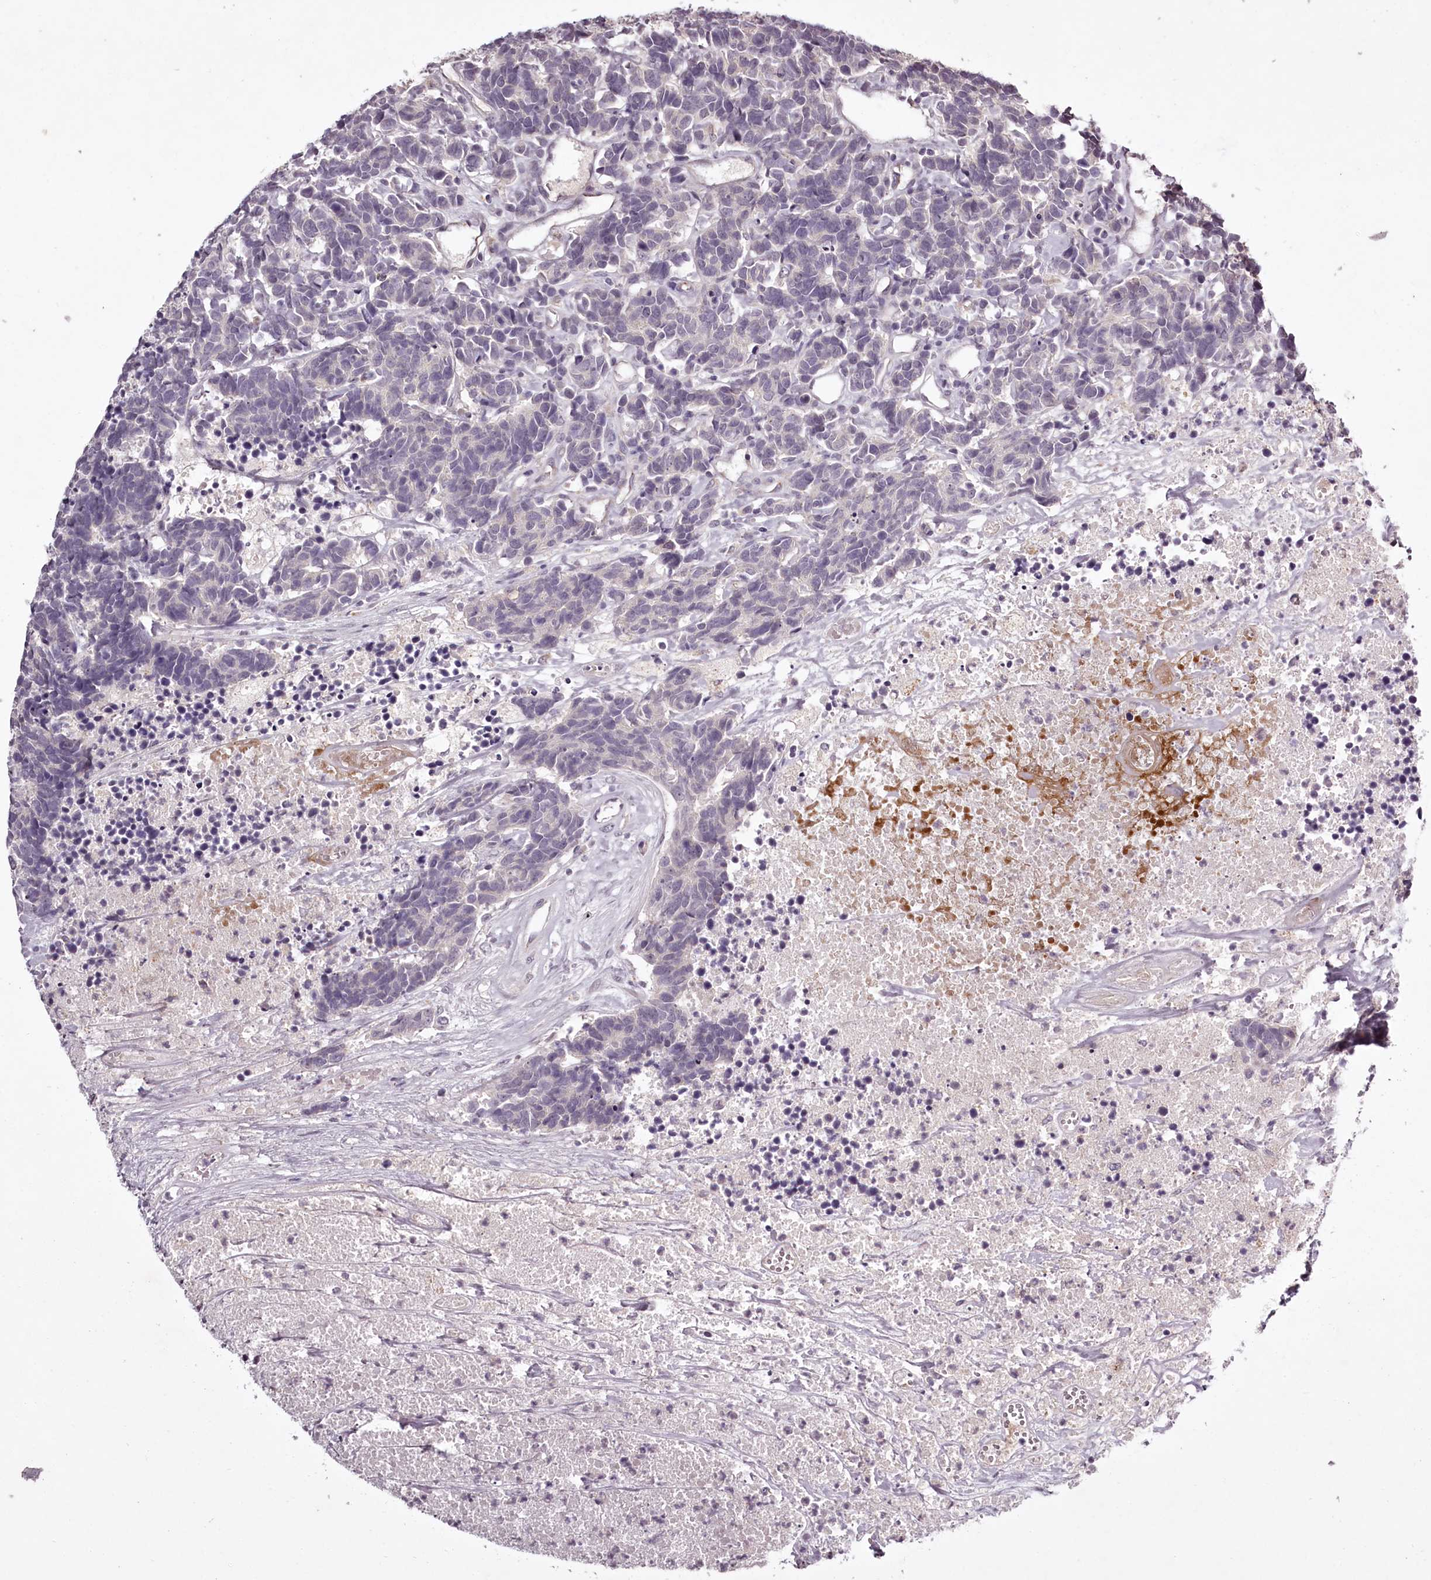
{"staining": {"intensity": "negative", "quantity": "none", "location": "none"}, "tissue": "carcinoid", "cell_type": "Tumor cells", "image_type": "cancer", "snomed": [{"axis": "morphology", "description": "Carcinoma, NOS"}, {"axis": "morphology", "description": "Carcinoid, malignant, NOS"}, {"axis": "topography", "description": "Urinary bladder"}], "caption": "Immunohistochemical staining of human carcinoma displays no significant expression in tumor cells.", "gene": "RBMXL2", "patient": {"sex": "male", "age": 57}}